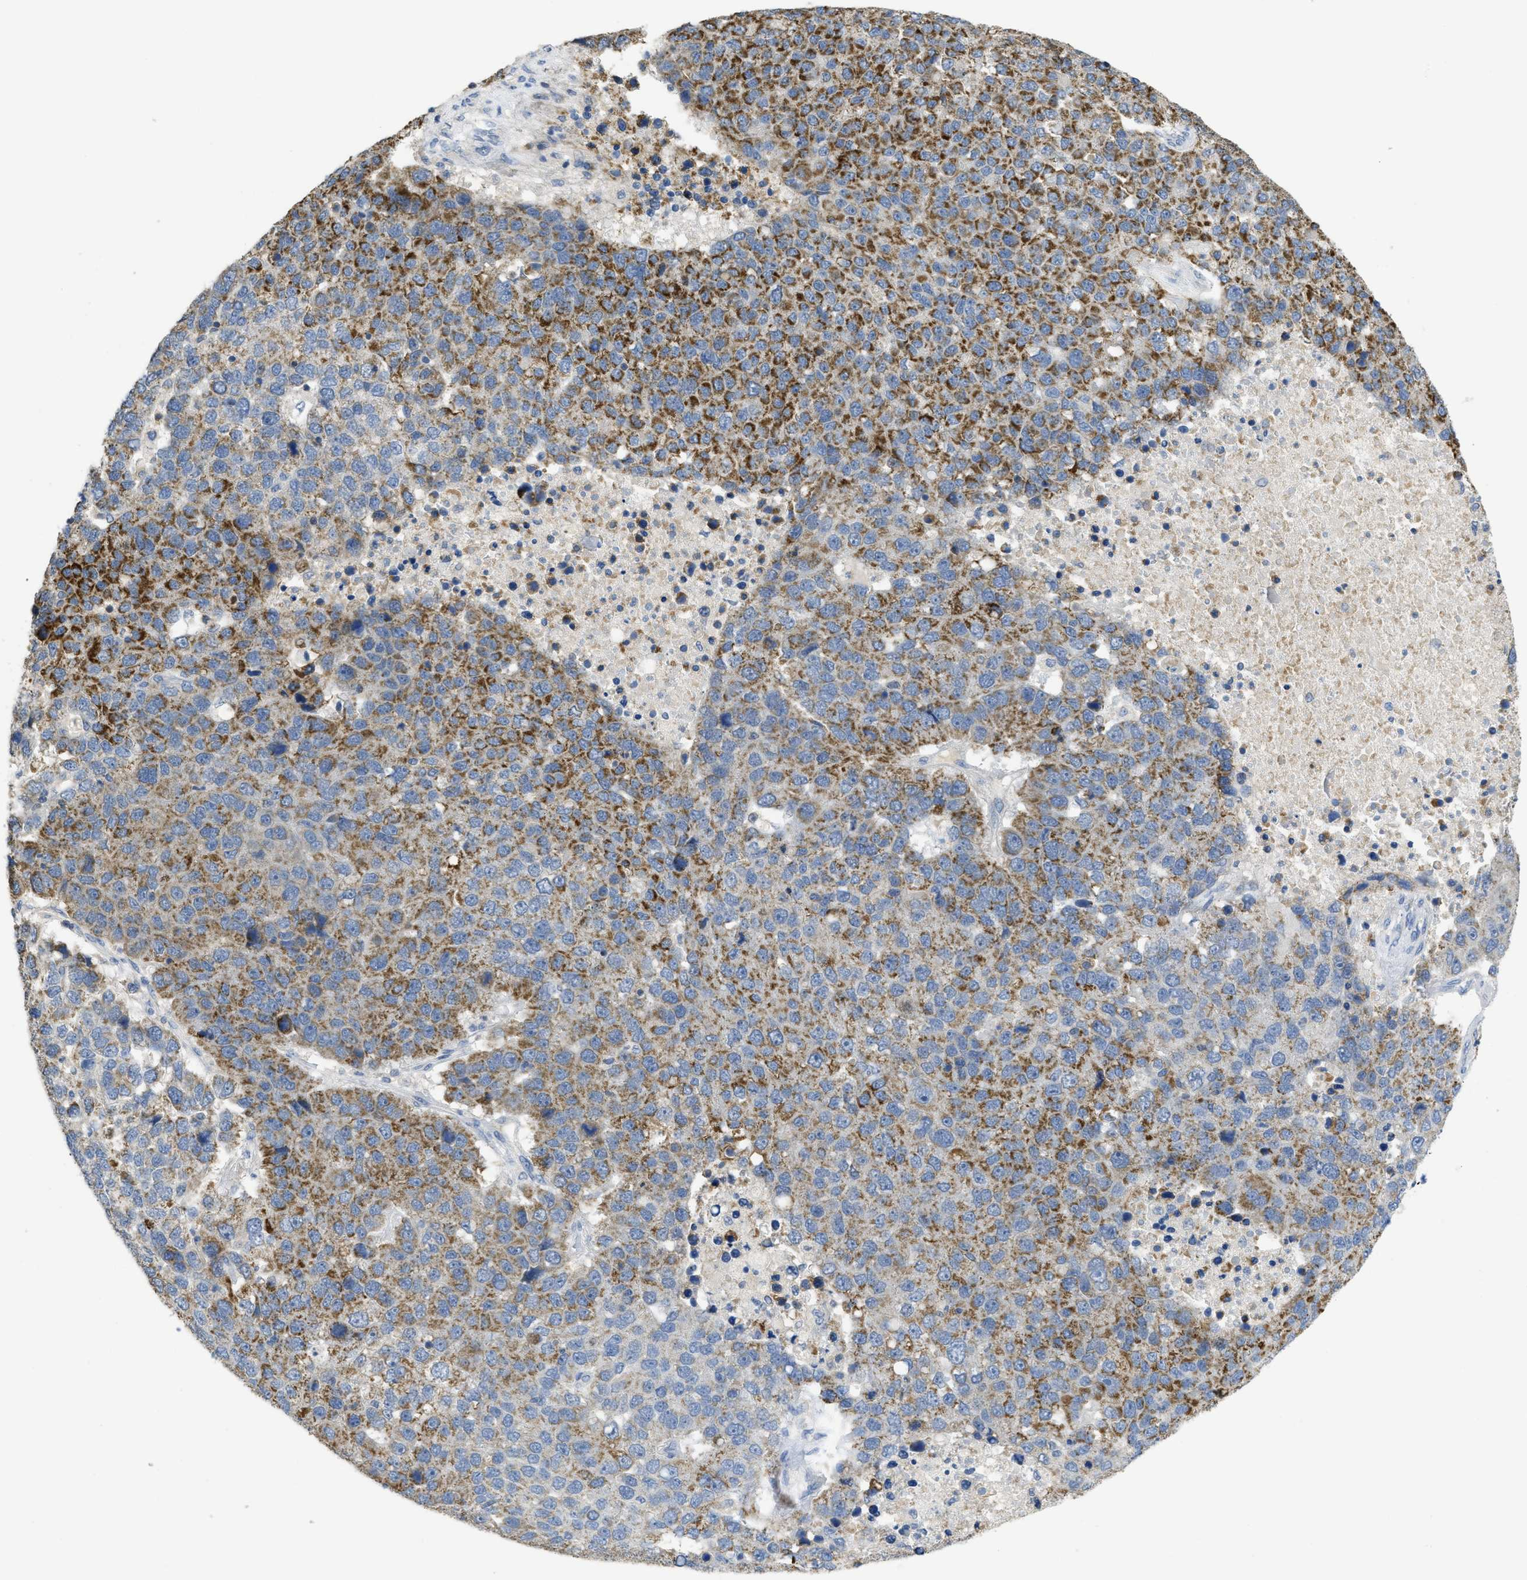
{"staining": {"intensity": "strong", "quantity": ">75%", "location": "cytoplasmic/membranous"}, "tissue": "pancreatic cancer", "cell_type": "Tumor cells", "image_type": "cancer", "snomed": [{"axis": "morphology", "description": "Adenocarcinoma, NOS"}, {"axis": "topography", "description": "Pancreas"}], "caption": "Immunohistochemical staining of human pancreatic cancer (adenocarcinoma) demonstrates high levels of strong cytoplasmic/membranous expression in approximately >75% of tumor cells.", "gene": "SFXN2", "patient": {"sex": "female", "age": 61}}